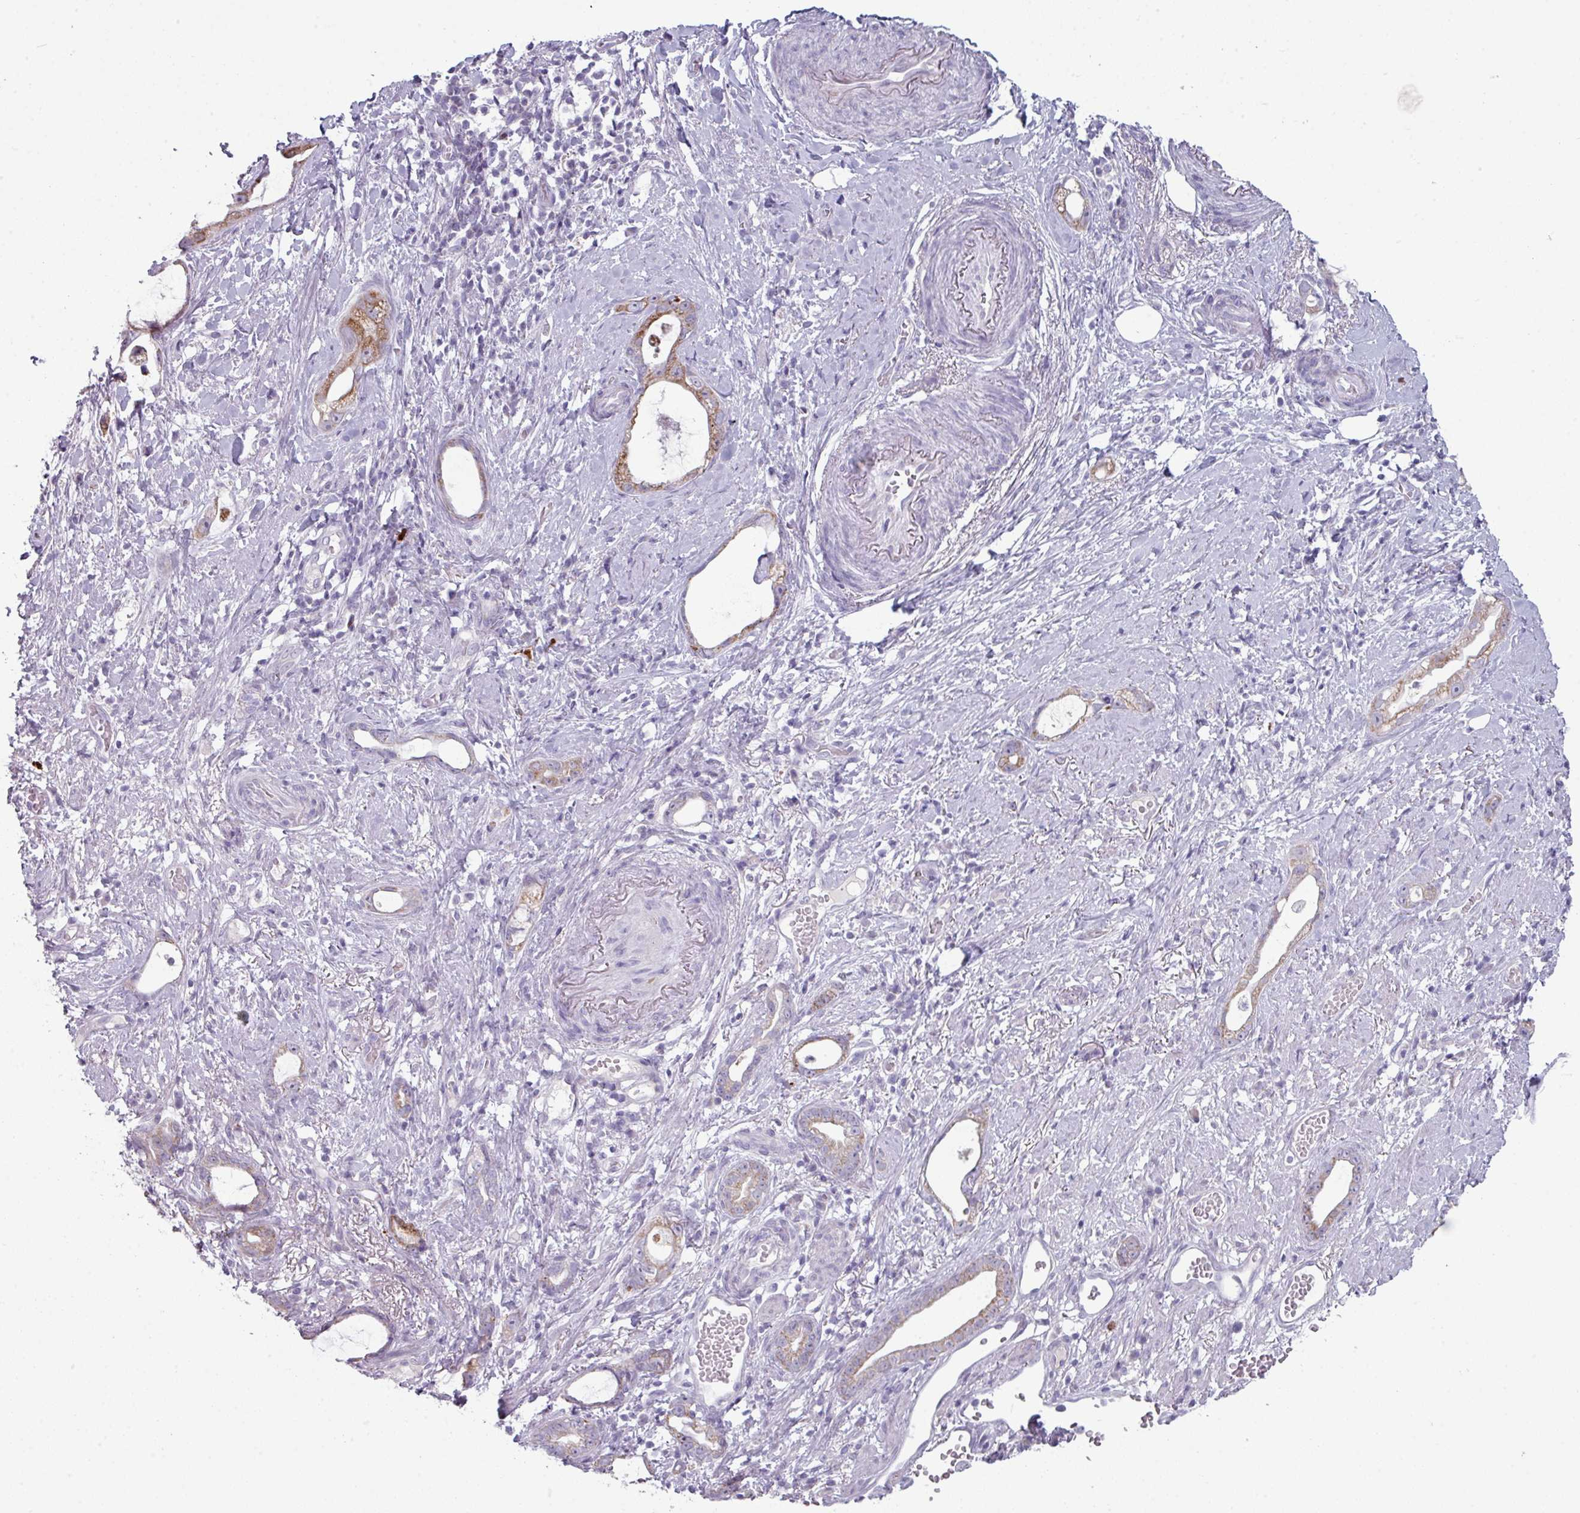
{"staining": {"intensity": "moderate", "quantity": ">75%", "location": "cytoplasmic/membranous"}, "tissue": "stomach cancer", "cell_type": "Tumor cells", "image_type": "cancer", "snomed": [{"axis": "morphology", "description": "Adenocarcinoma, NOS"}, {"axis": "topography", "description": "Stomach"}], "caption": "Immunohistochemical staining of stomach cancer exhibits medium levels of moderate cytoplasmic/membranous expression in about >75% of tumor cells.", "gene": "ZNF615", "patient": {"sex": "male", "age": 55}}